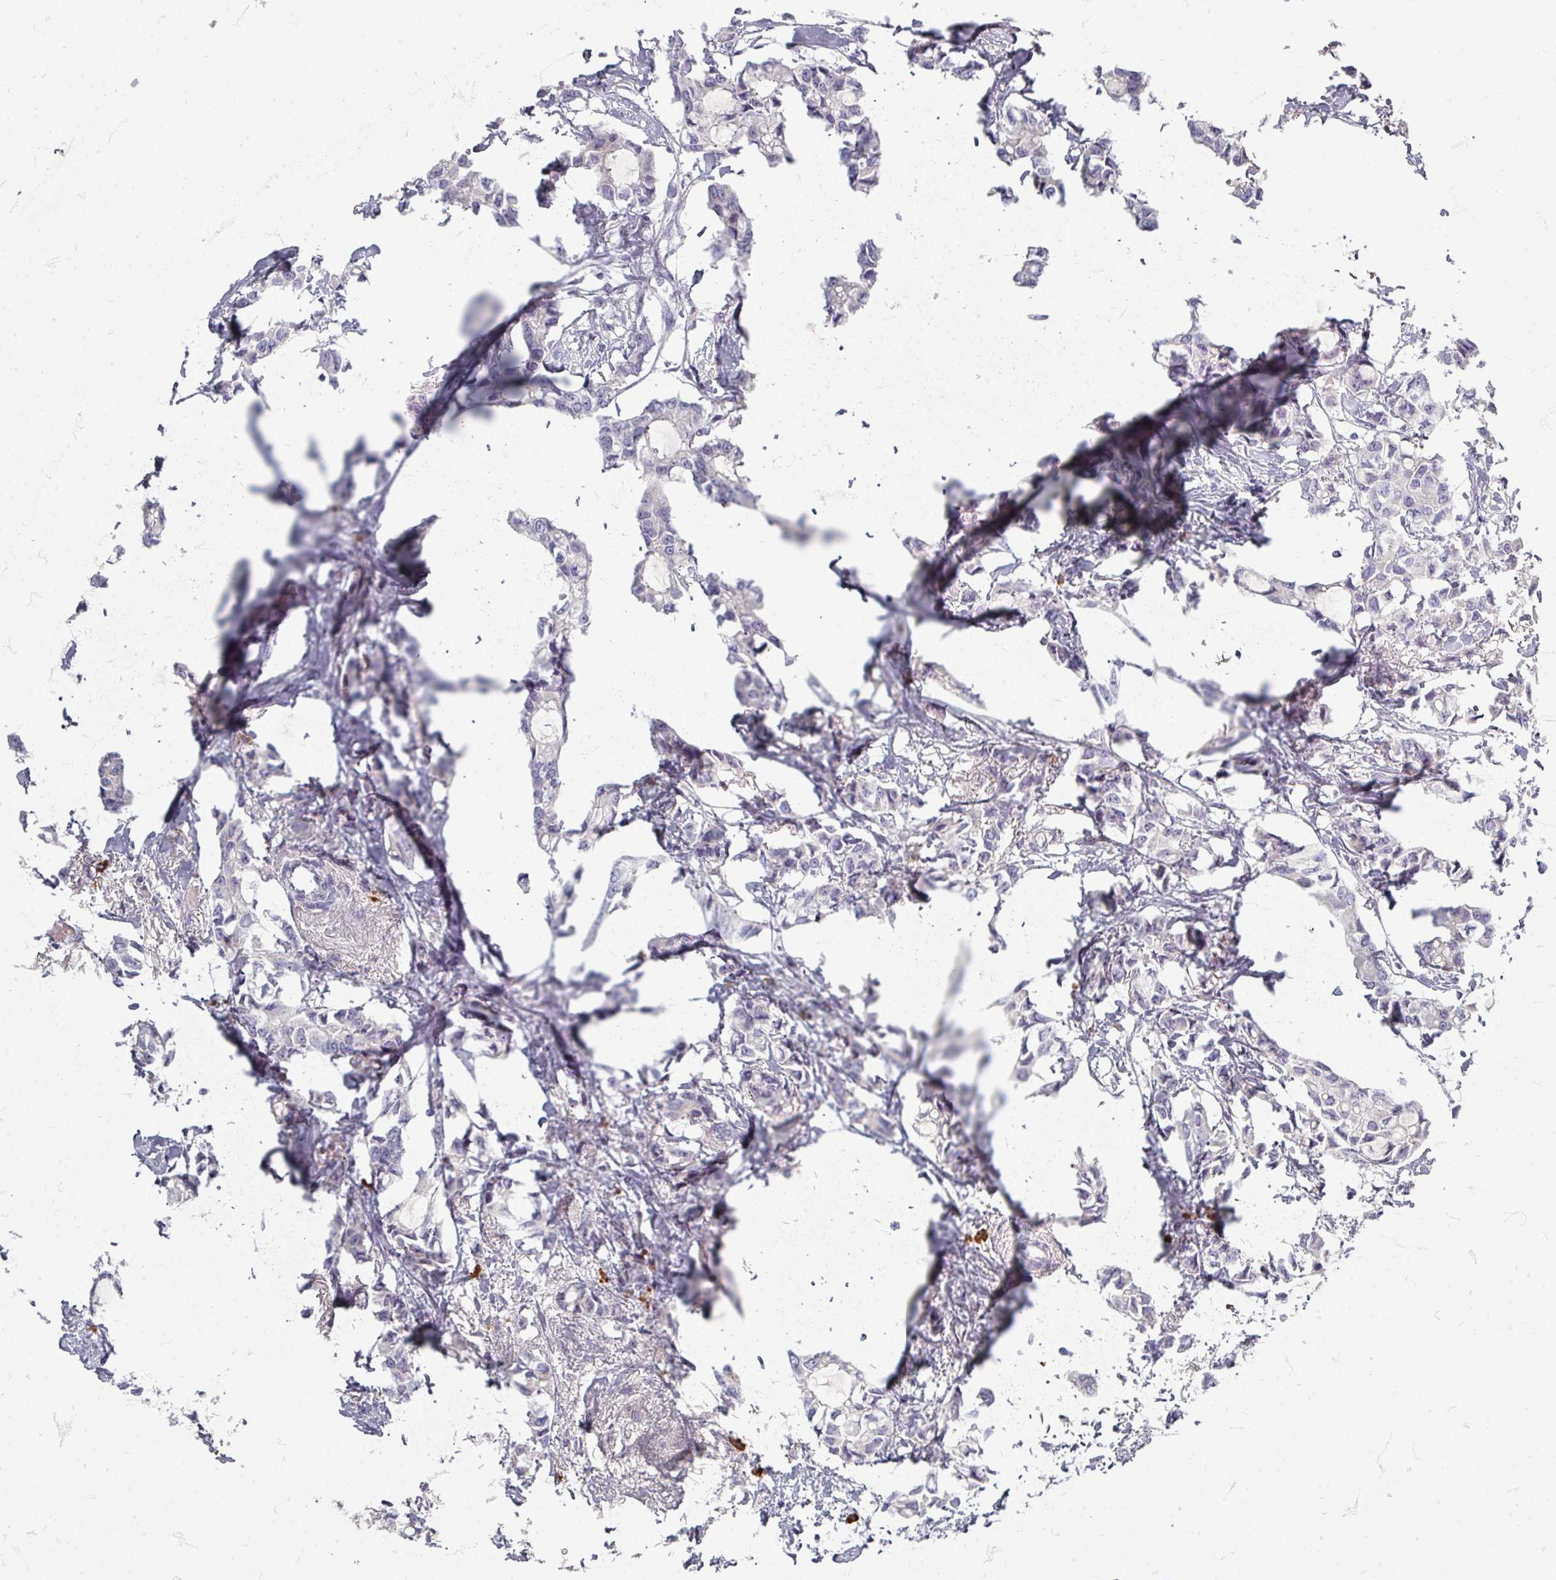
{"staining": {"intensity": "negative", "quantity": "none", "location": "none"}, "tissue": "breast cancer", "cell_type": "Tumor cells", "image_type": "cancer", "snomed": [{"axis": "morphology", "description": "Duct carcinoma"}, {"axis": "topography", "description": "Breast"}], "caption": "This is a image of IHC staining of infiltrating ductal carcinoma (breast), which shows no staining in tumor cells.", "gene": "ZNF878", "patient": {"sex": "female", "age": 73}}